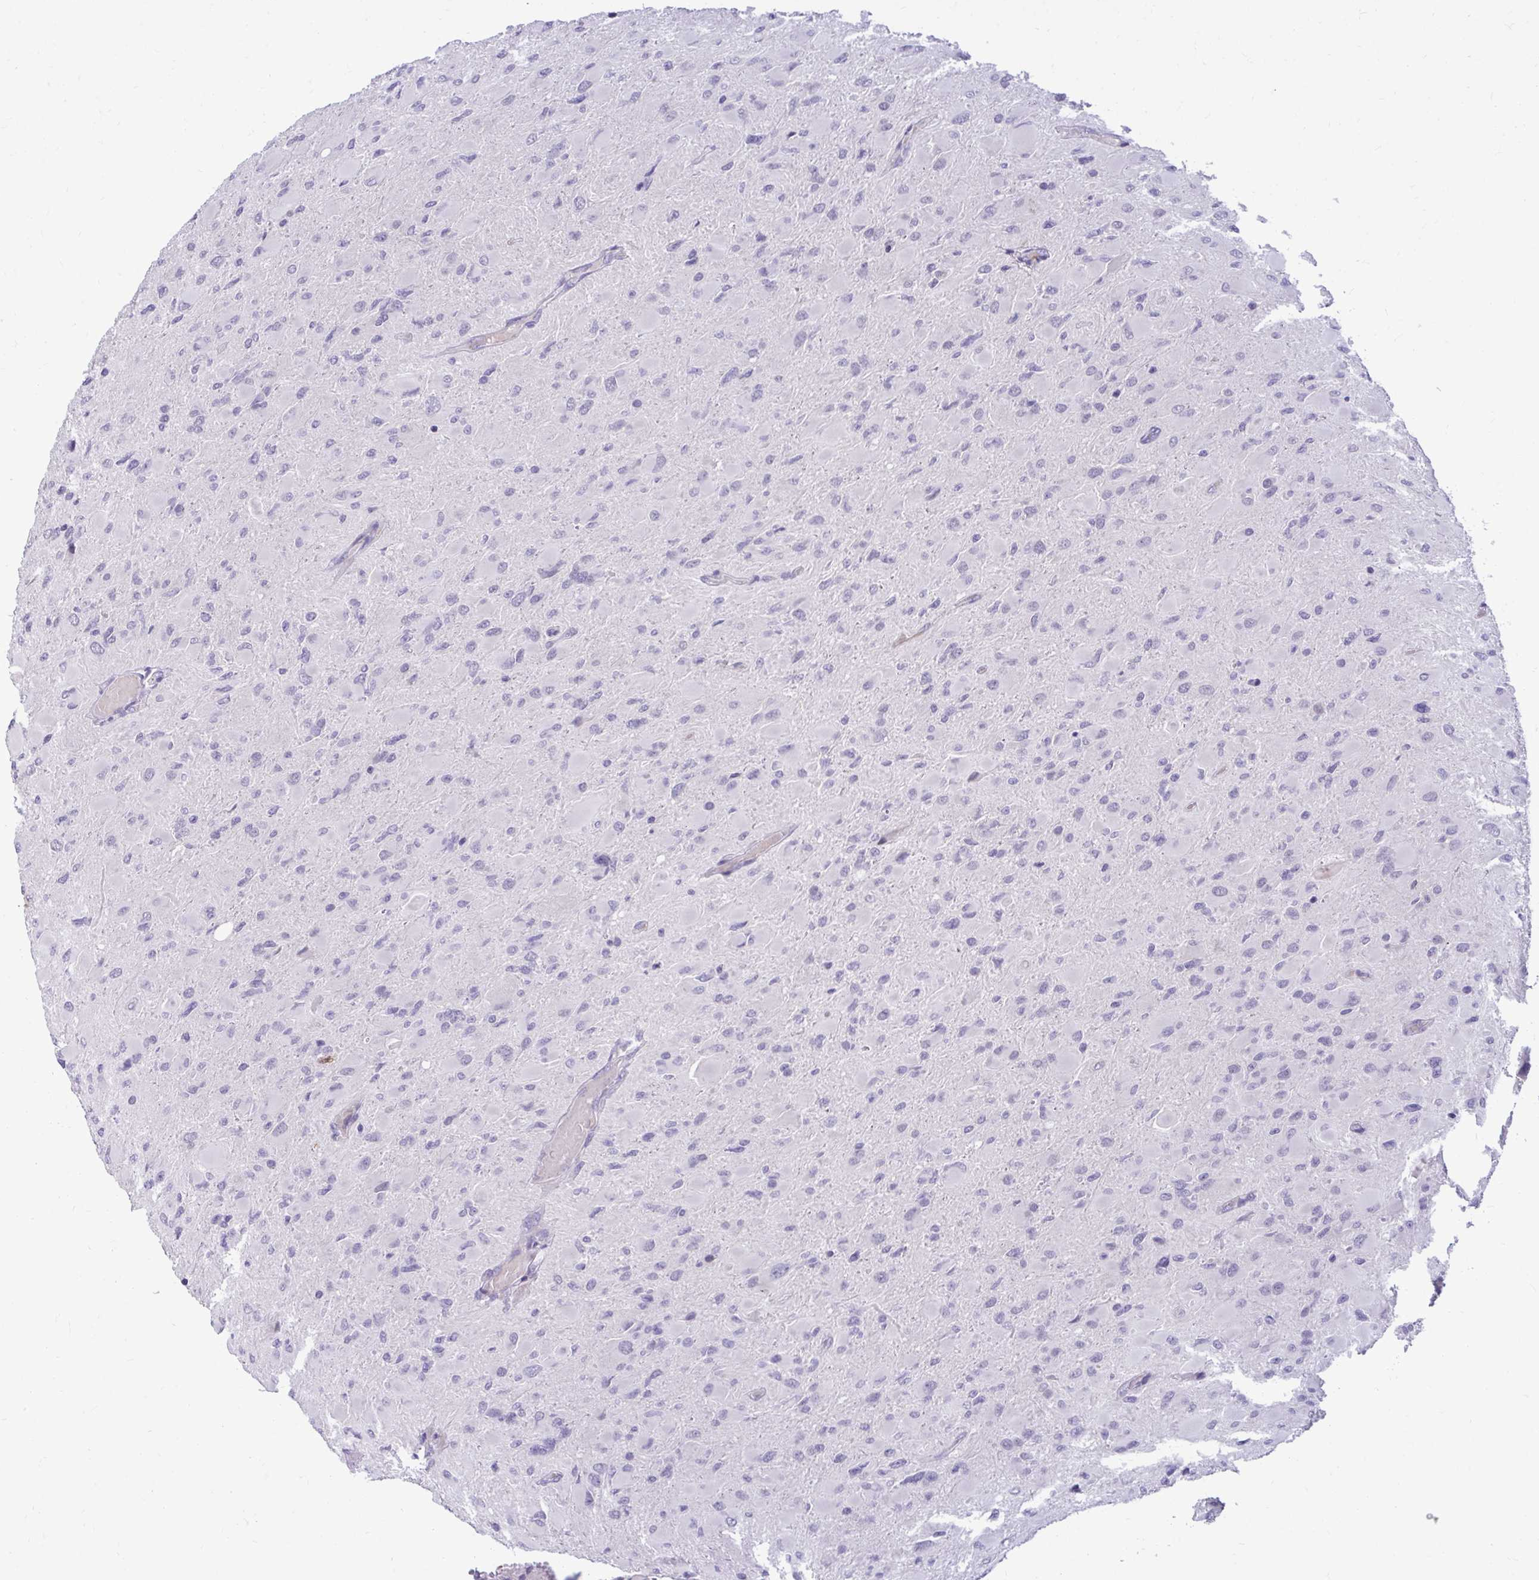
{"staining": {"intensity": "negative", "quantity": "none", "location": "none"}, "tissue": "glioma", "cell_type": "Tumor cells", "image_type": "cancer", "snomed": [{"axis": "morphology", "description": "Glioma, malignant, High grade"}, {"axis": "topography", "description": "Cerebral cortex"}], "caption": "The immunohistochemistry (IHC) image has no significant positivity in tumor cells of high-grade glioma (malignant) tissue.", "gene": "CDC20", "patient": {"sex": "female", "age": 36}}